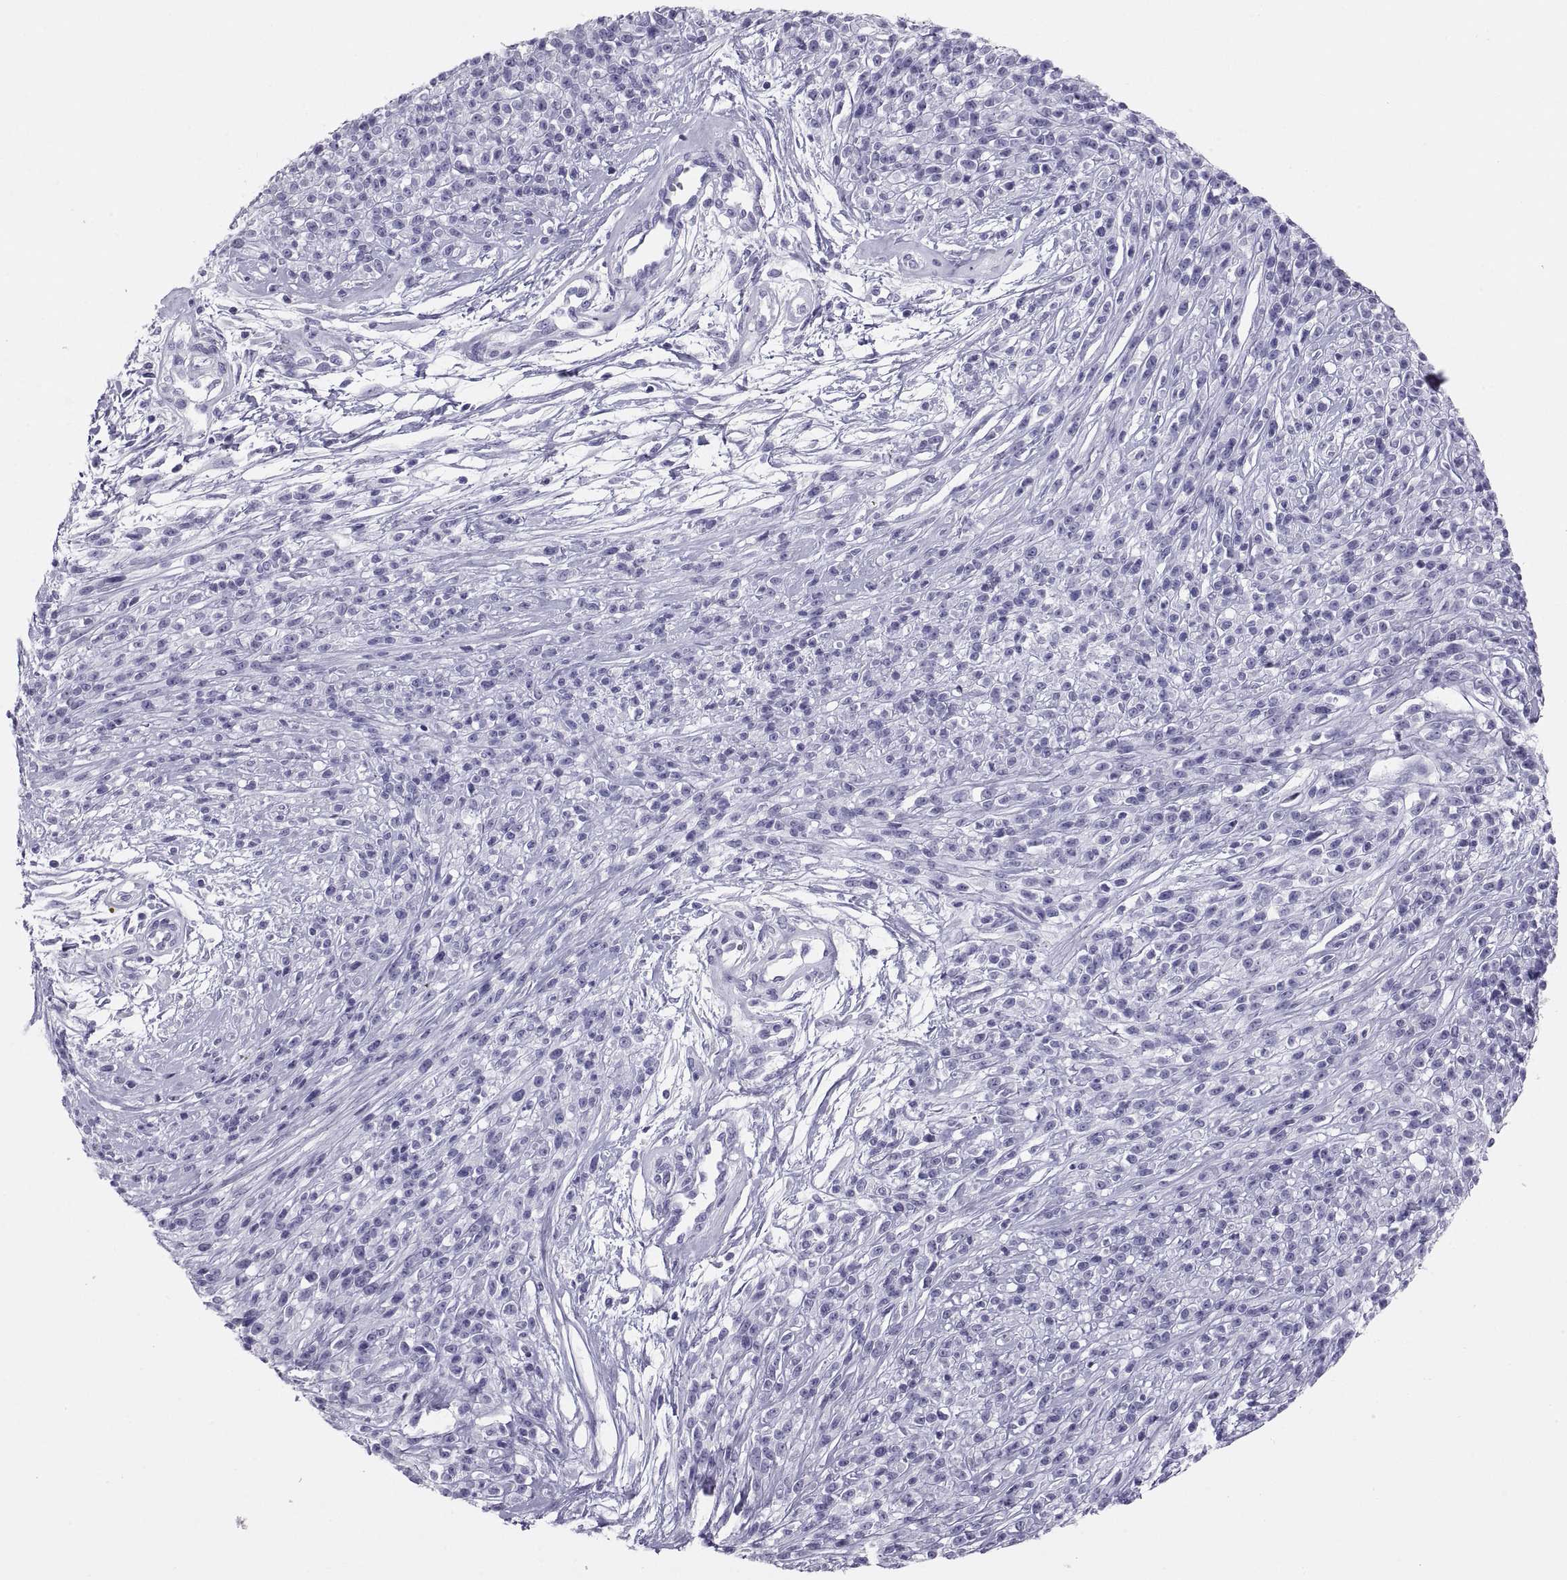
{"staining": {"intensity": "negative", "quantity": "none", "location": "none"}, "tissue": "melanoma", "cell_type": "Tumor cells", "image_type": "cancer", "snomed": [{"axis": "morphology", "description": "Malignant melanoma, NOS"}, {"axis": "topography", "description": "Skin"}, {"axis": "topography", "description": "Skin of trunk"}], "caption": "Tumor cells show no significant protein staining in malignant melanoma. (DAB immunohistochemistry visualized using brightfield microscopy, high magnification).", "gene": "PAX2", "patient": {"sex": "male", "age": 74}}